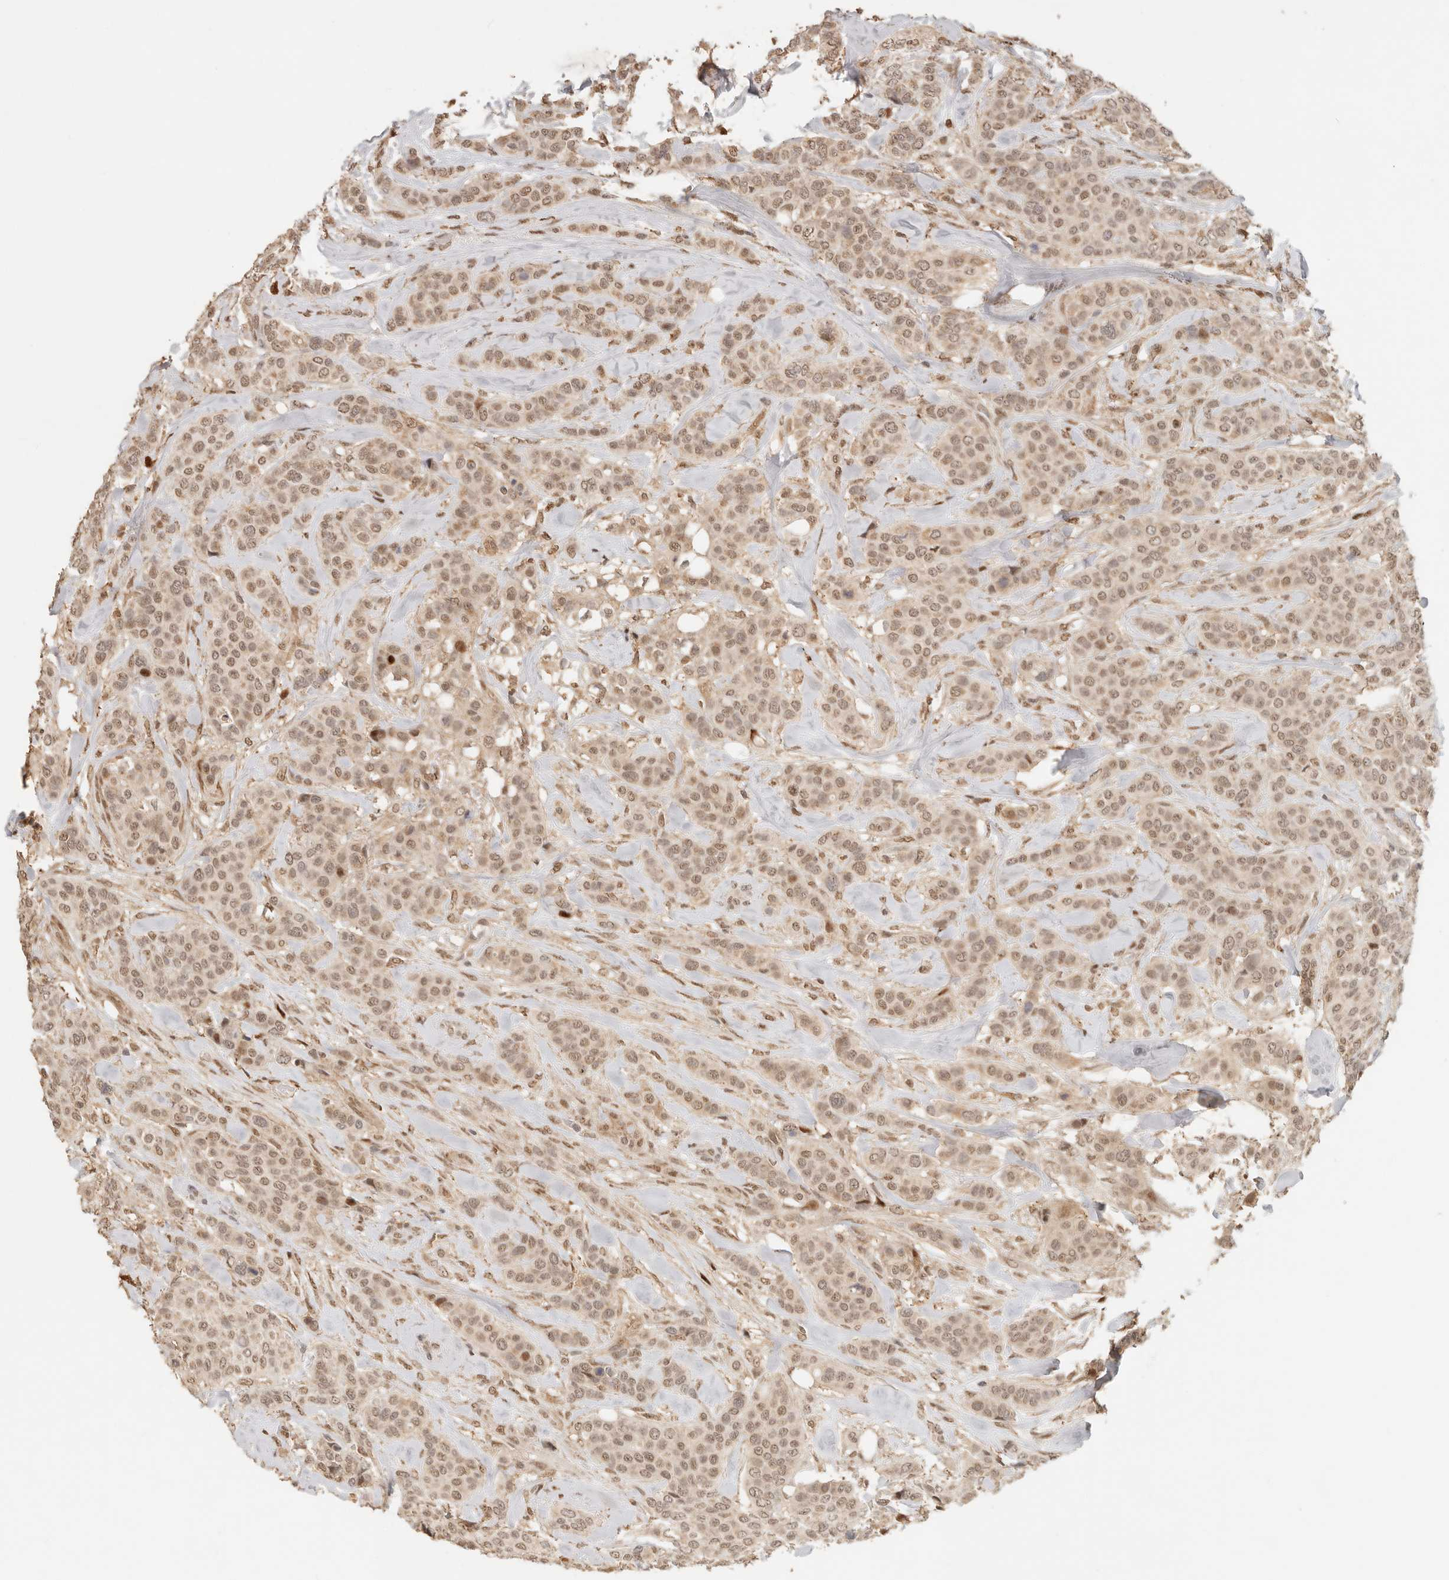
{"staining": {"intensity": "moderate", "quantity": ">75%", "location": "nuclear"}, "tissue": "breast cancer", "cell_type": "Tumor cells", "image_type": "cancer", "snomed": [{"axis": "morphology", "description": "Lobular carcinoma"}, {"axis": "topography", "description": "Breast"}], "caption": "A brown stain highlights moderate nuclear positivity of a protein in human breast lobular carcinoma tumor cells.", "gene": "NPAS2", "patient": {"sex": "female", "age": 51}}